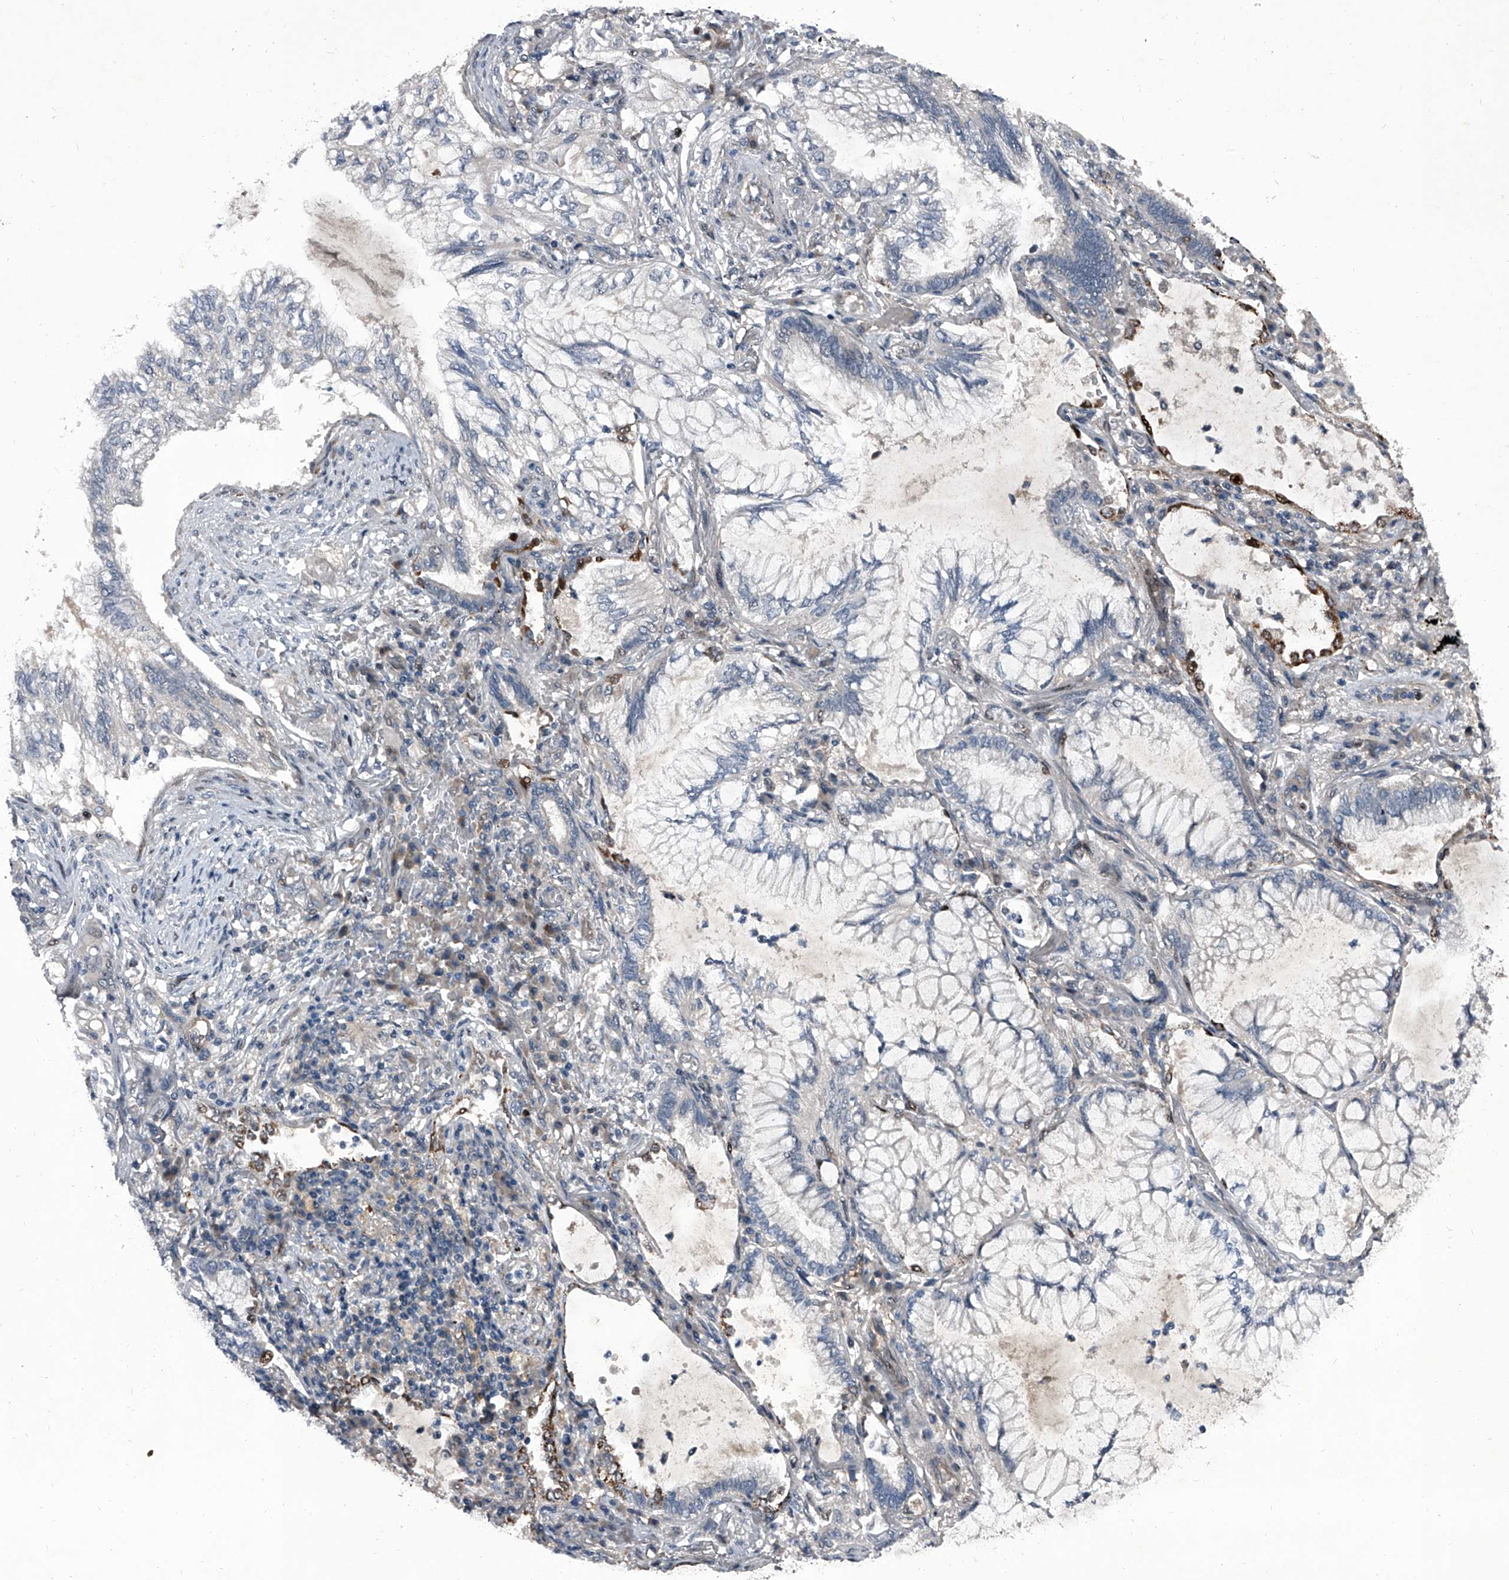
{"staining": {"intensity": "negative", "quantity": "none", "location": "none"}, "tissue": "lung cancer", "cell_type": "Tumor cells", "image_type": "cancer", "snomed": [{"axis": "morphology", "description": "Adenocarcinoma, NOS"}, {"axis": "topography", "description": "Lung"}], "caption": "IHC histopathology image of human lung adenocarcinoma stained for a protein (brown), which reveals no expression in tumor cells.", "gene": "ELK4", "patient": {"sex": "female", "age": 70}}